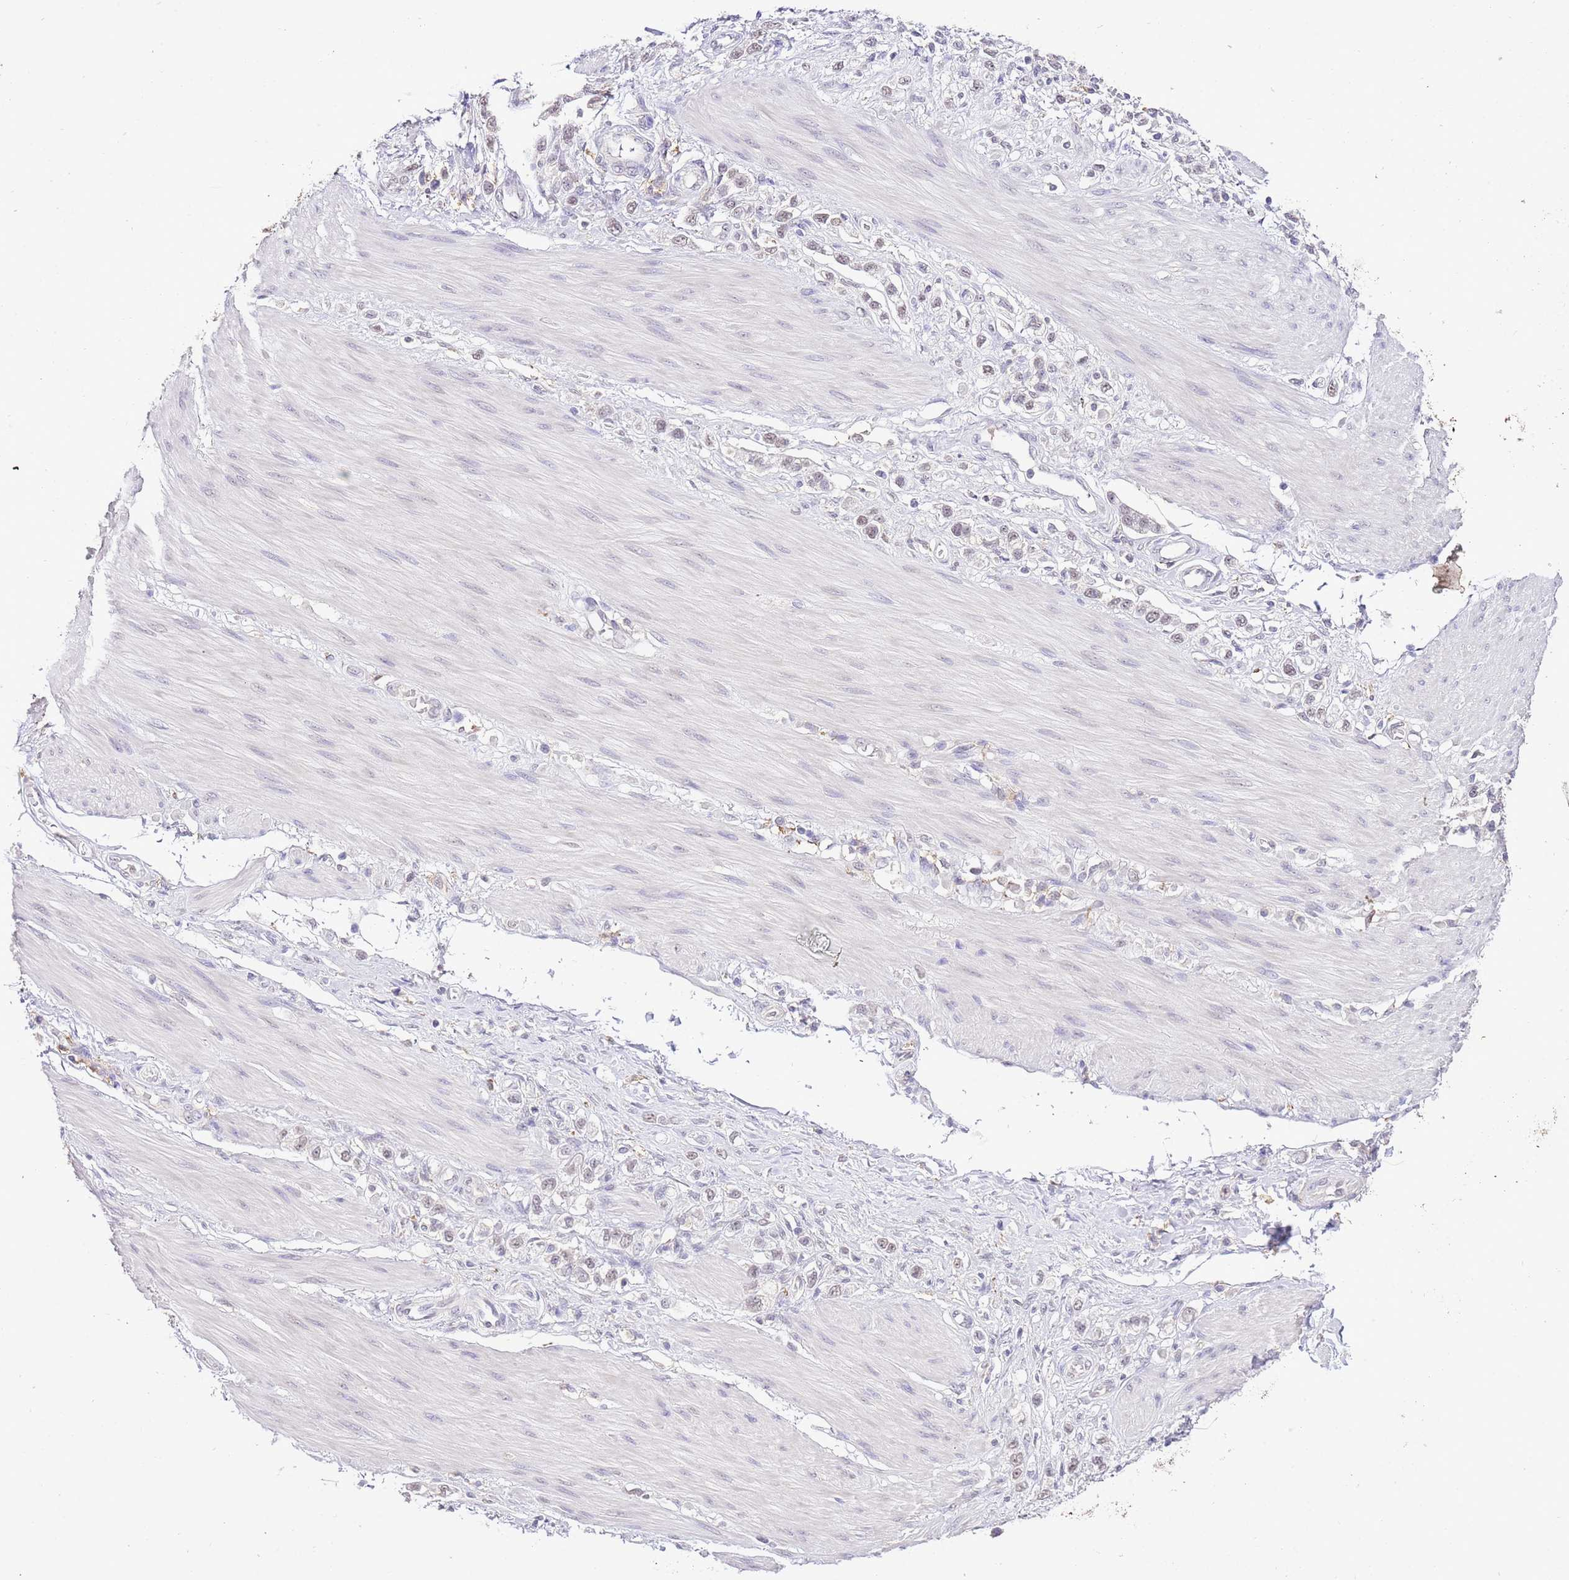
{"staining": {"intensity": "weak", "quantity": ">75%", "location": "nuclear"}, "tissue": "stomach cancer", "cell_type": "Tumor cells", "image_type": "cancer", "snomed": [{"axis": "morphology", "description": "Adenocarcinoma, NOS"}, {"axis": "topography", "description": "Stomach"}], "caption": "Weak nuclear expression is seen in approximately >75% of tumor cells in adenocarcinoma (stomach). (Stains: DAB in brown, nuclei in blue, Microscopy: brightfield microscopy at high magnification).", "gene": "IZUMO4", "patient": {"sex": "female", "age": 65}}